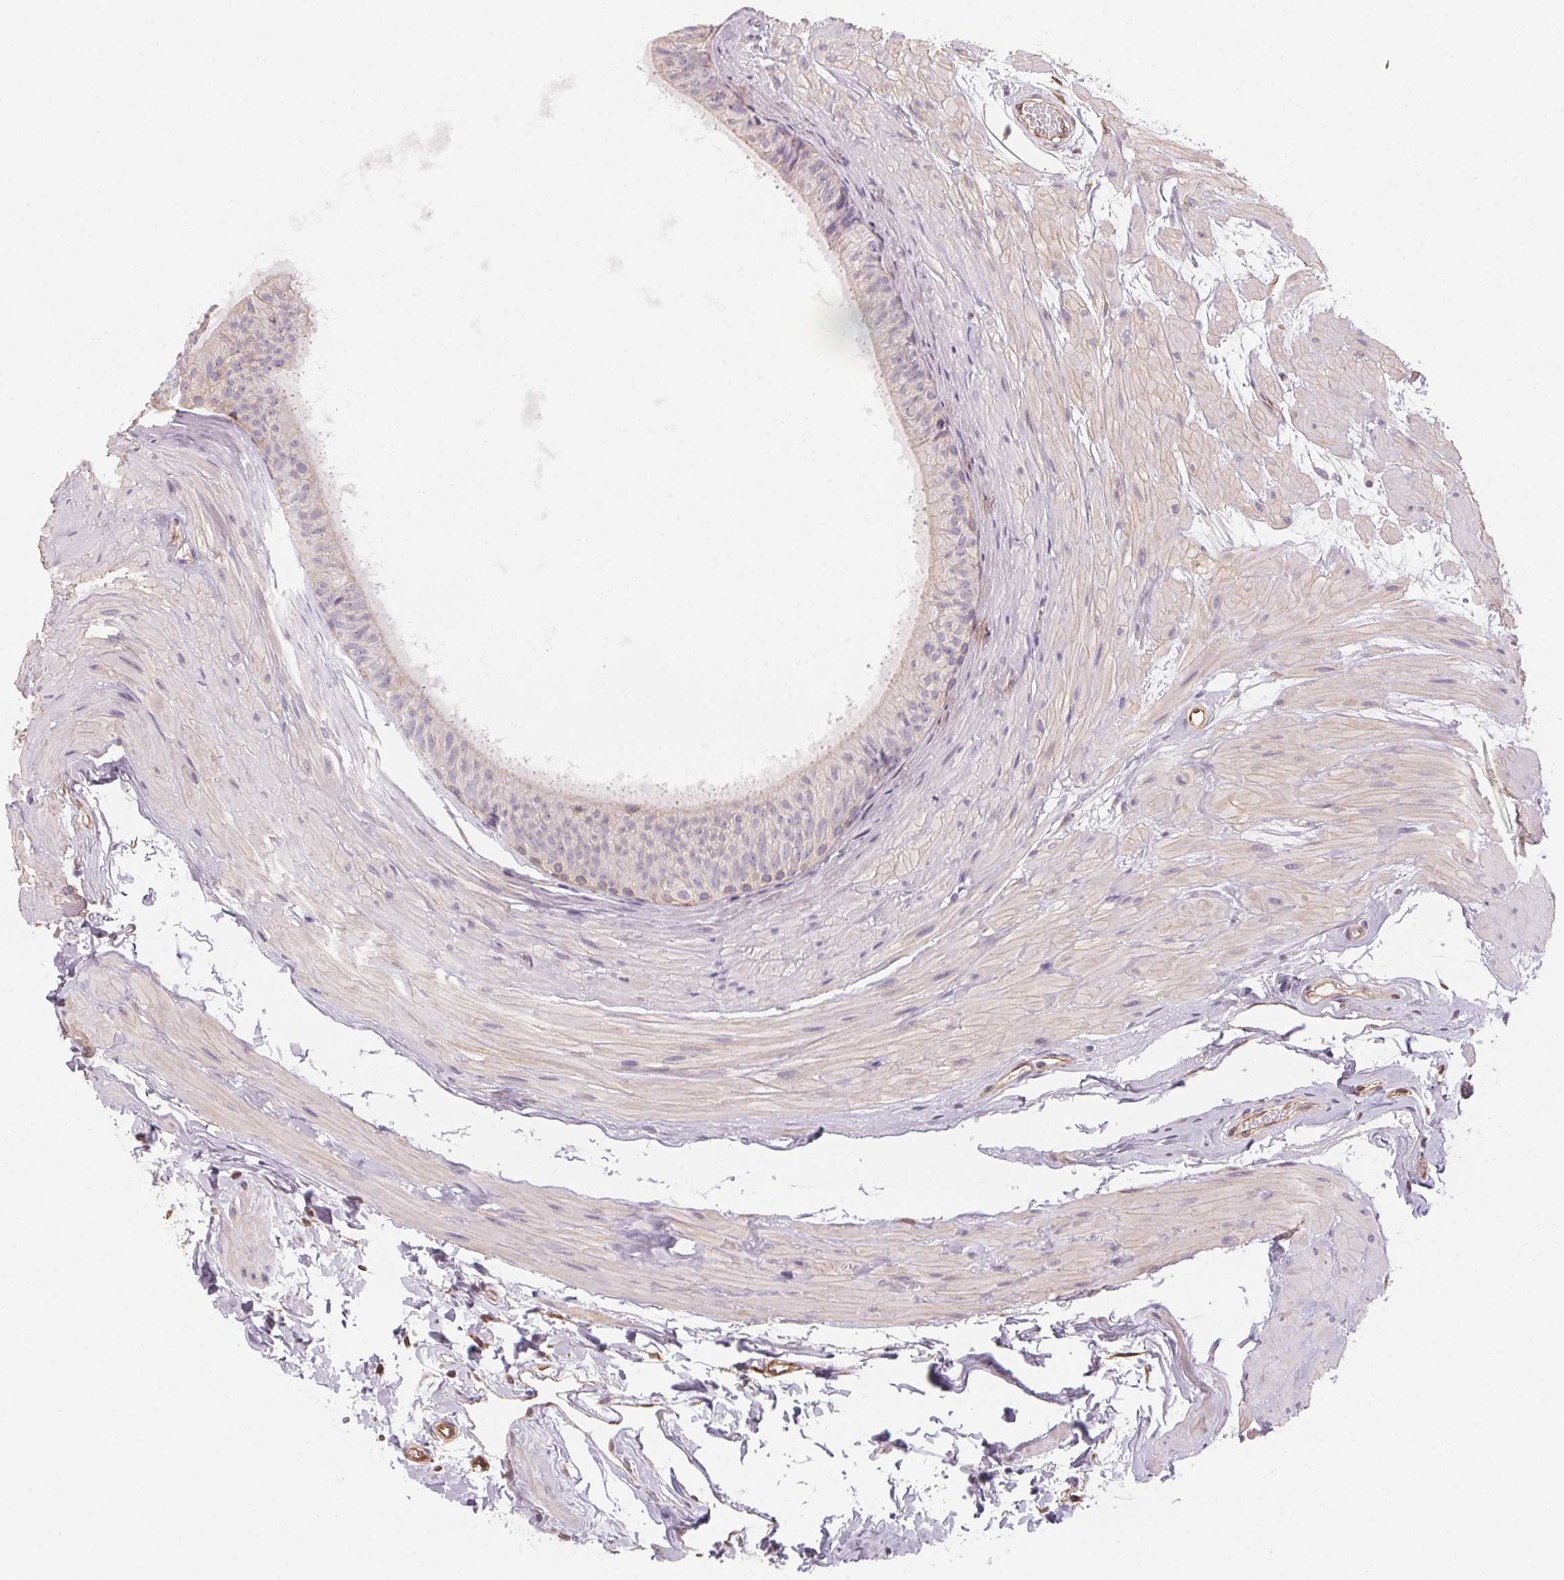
{"staining": {"intensity": "negative", "quantity": "none", "location": "none"}, "tissue": "epididymis", "cell_type": "Glandular cells", "image_type": "normal", "snomed": [{"axis": "morphology", "description": "Normal tissue, NOS"}, {"axis": "topography", "description": "Epididymis"}], "caption": "Immunohistochemistry micrograph of normal epididymis: epididymis stained with DAB demonstrates no significant protein expression in glandular cells.", "gene": "PLA2G4F", "patient": {"sex": "male", "age": 33}}